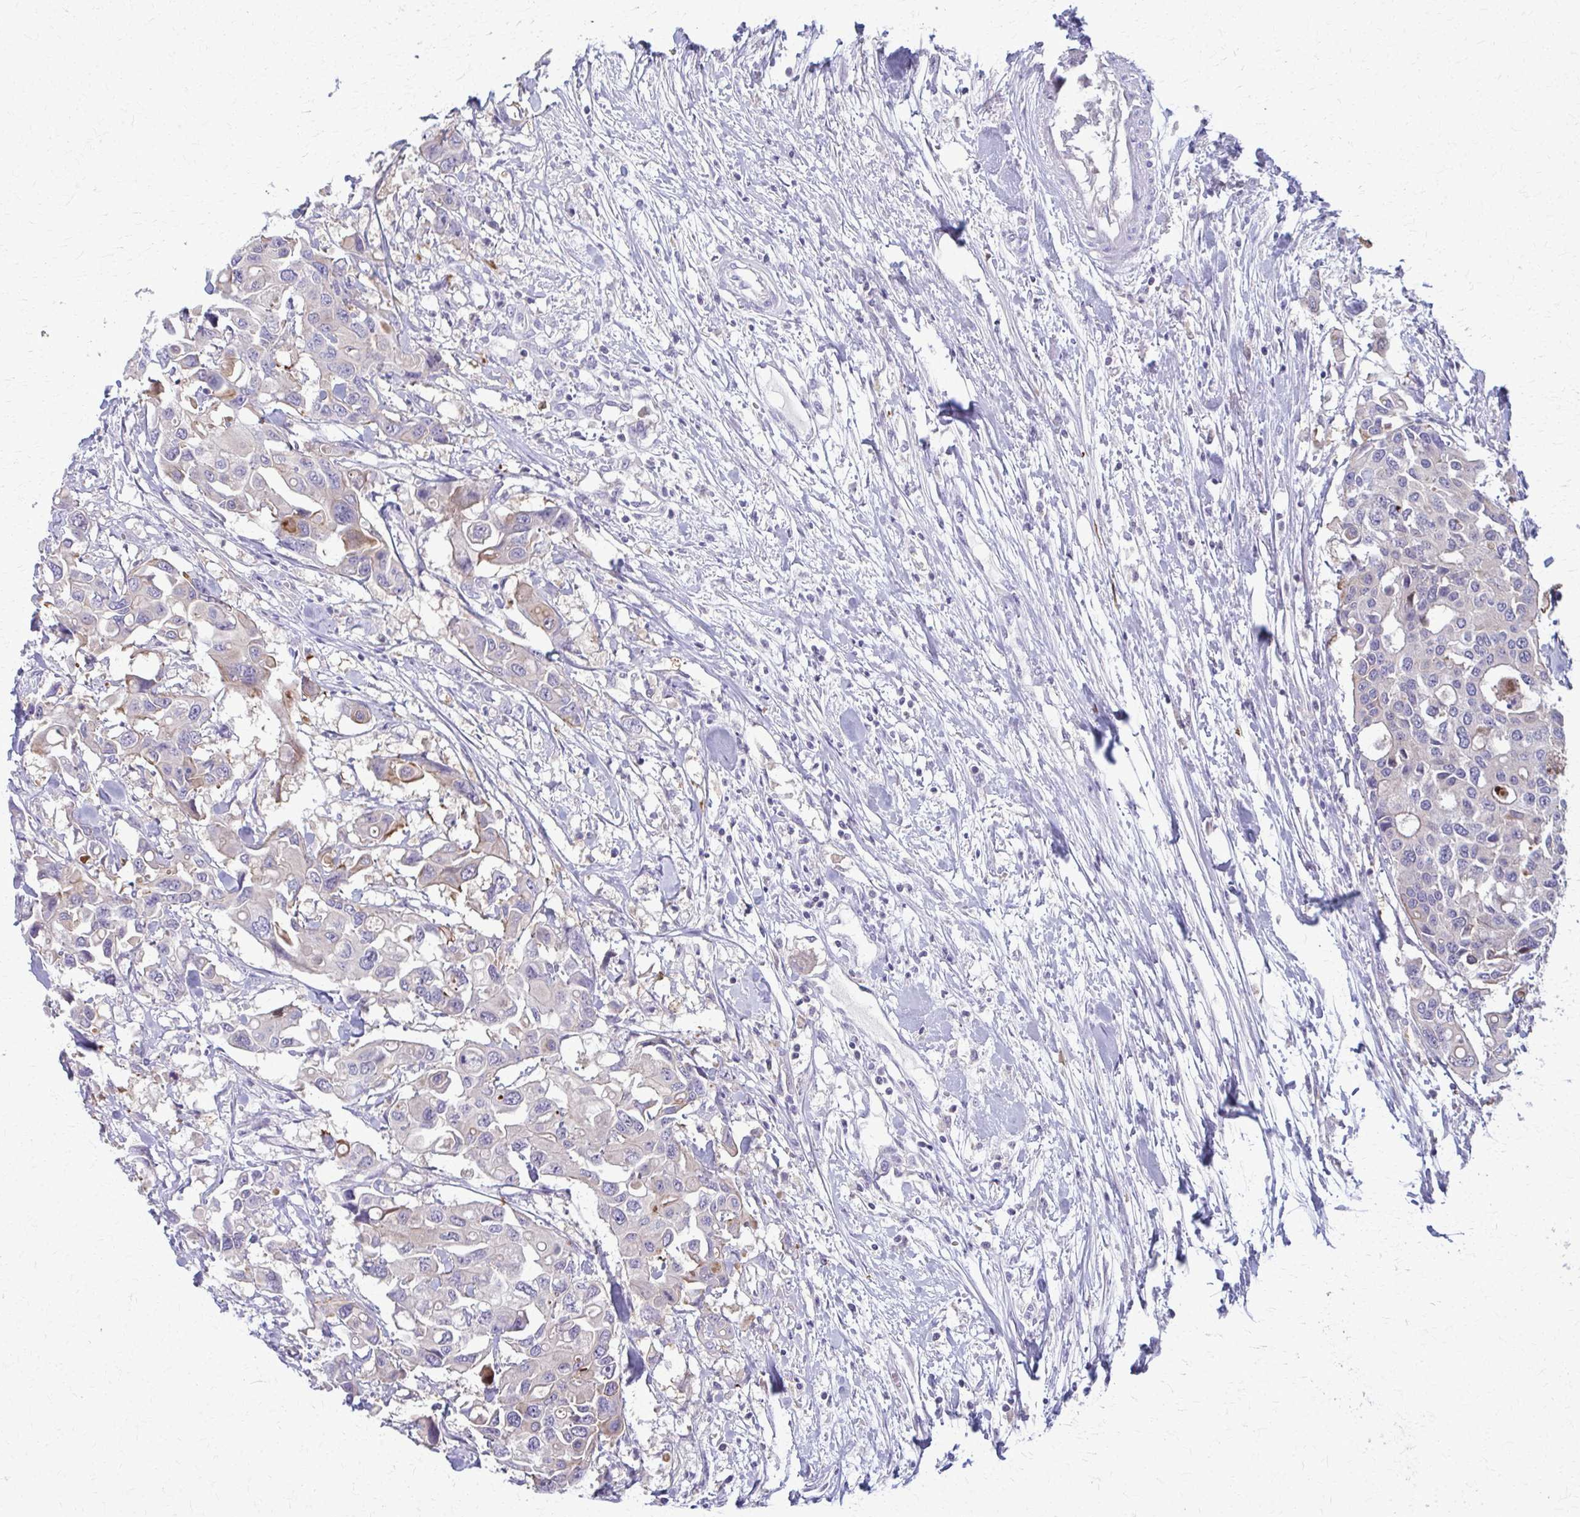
{"staining": {"intensity": "weak", "quantity": "<25%", "location": "cytoplasmic/membranous"}, "tissue": "colorectal cancer", "cell_type": "Tumor cells", "image_type": "cancer", "snomed": [{"axis": "morphology", "description": "Adenocarcinoma, NOS"}, {"axis": "topography", "description": "Colon"}], "caption": "This micrograph is of adenocarcinoma (colorectal) stained with IHC to label a protein in brown with the nuclei are counter-stained blue. There is no staining in tumor cells.", "gene": "OR4M1", "patient": {"sex": "male", "age": 77}}